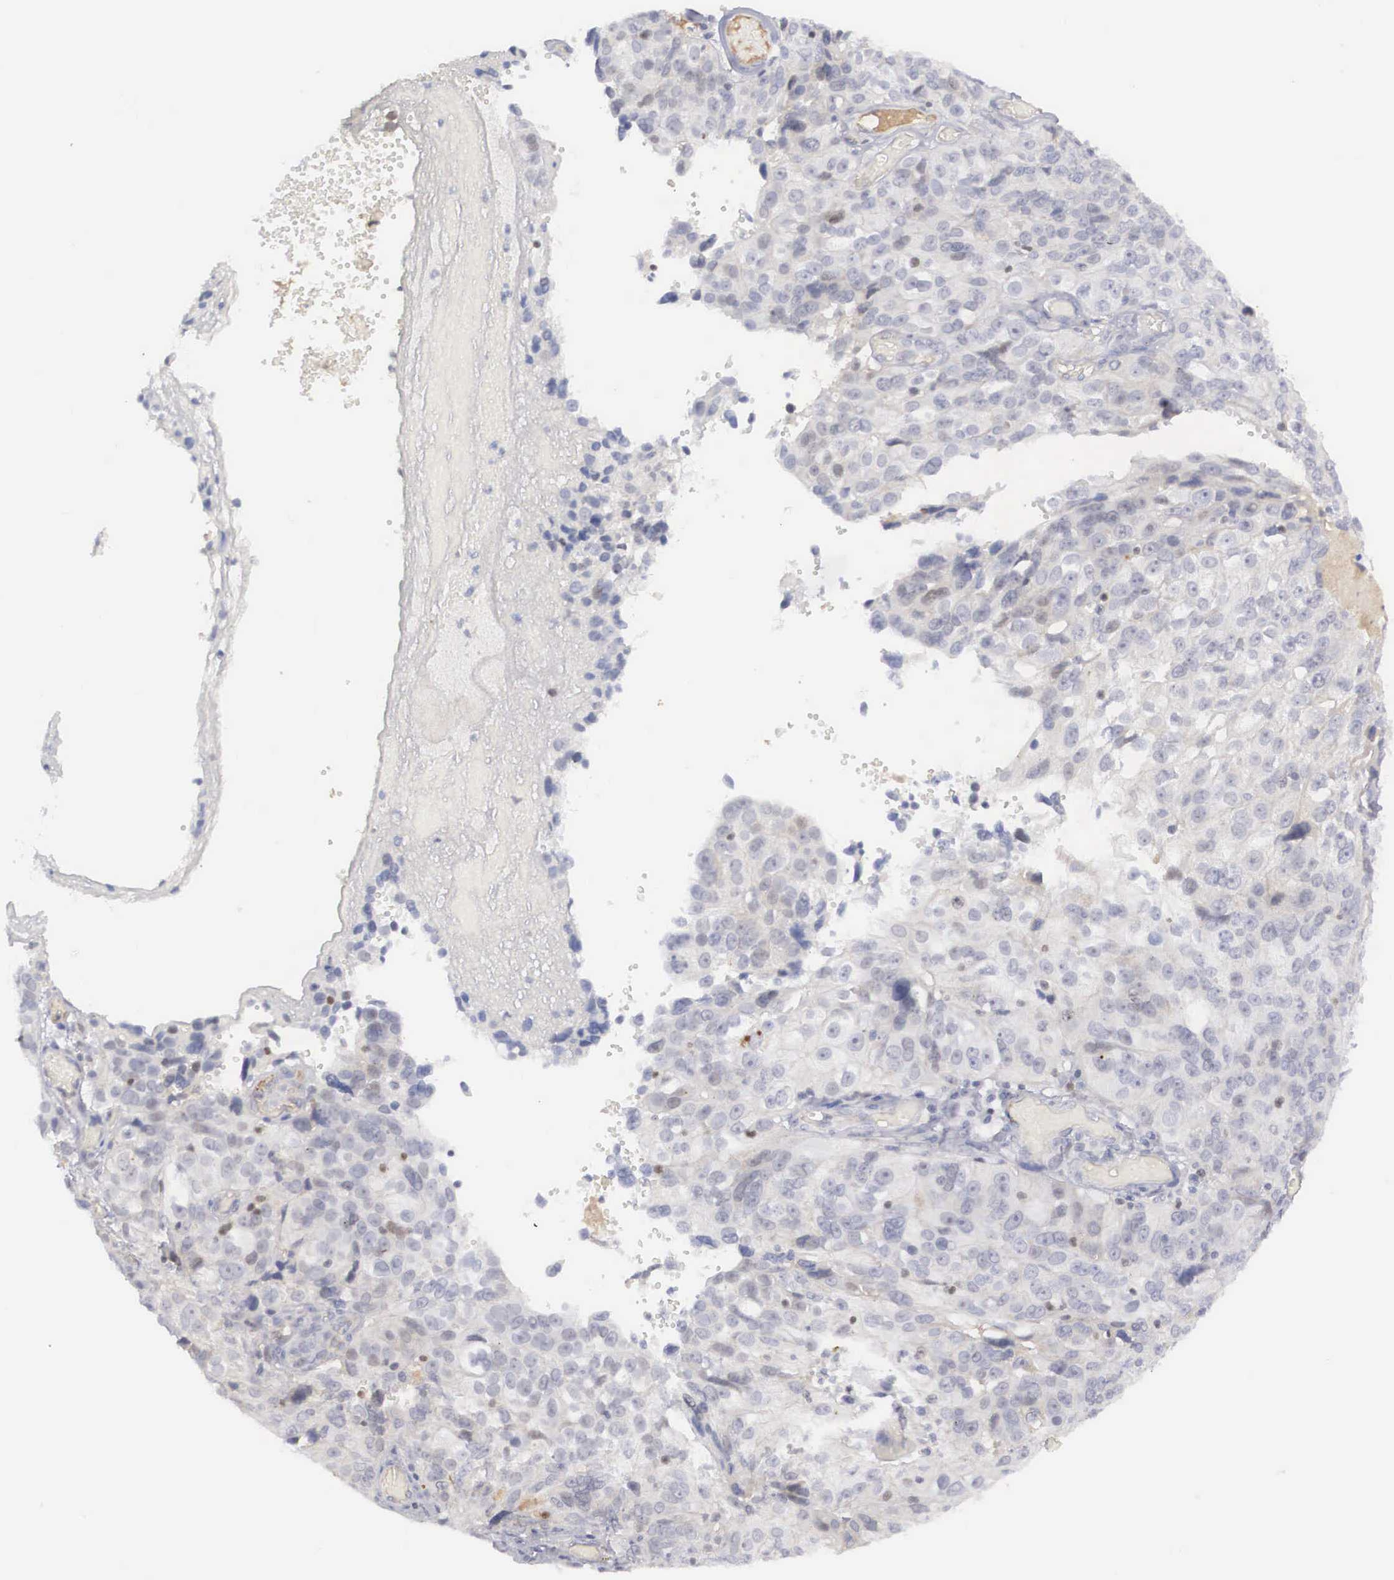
{"staining": {"intensity": "negative", "quantity": "none", "location": "none"}, "tissue": "ovarian cancer", "cell_type": "Tumor cells", "image_type": "cancer", "snomed": [{"axis": "morphology", "description": "Carcinoma, endometroid"}, {"axis": "topography", "description": "Ovary"}], "caption": "This histopathology image is of ovarian cancer stained with immunohistochemistry to label a protein in brown with the nuclei are counter-stained blue. There is no expression in tumor cells.", "gene": "RBPJ", "patient": {"sex": "female", "age": 75}}